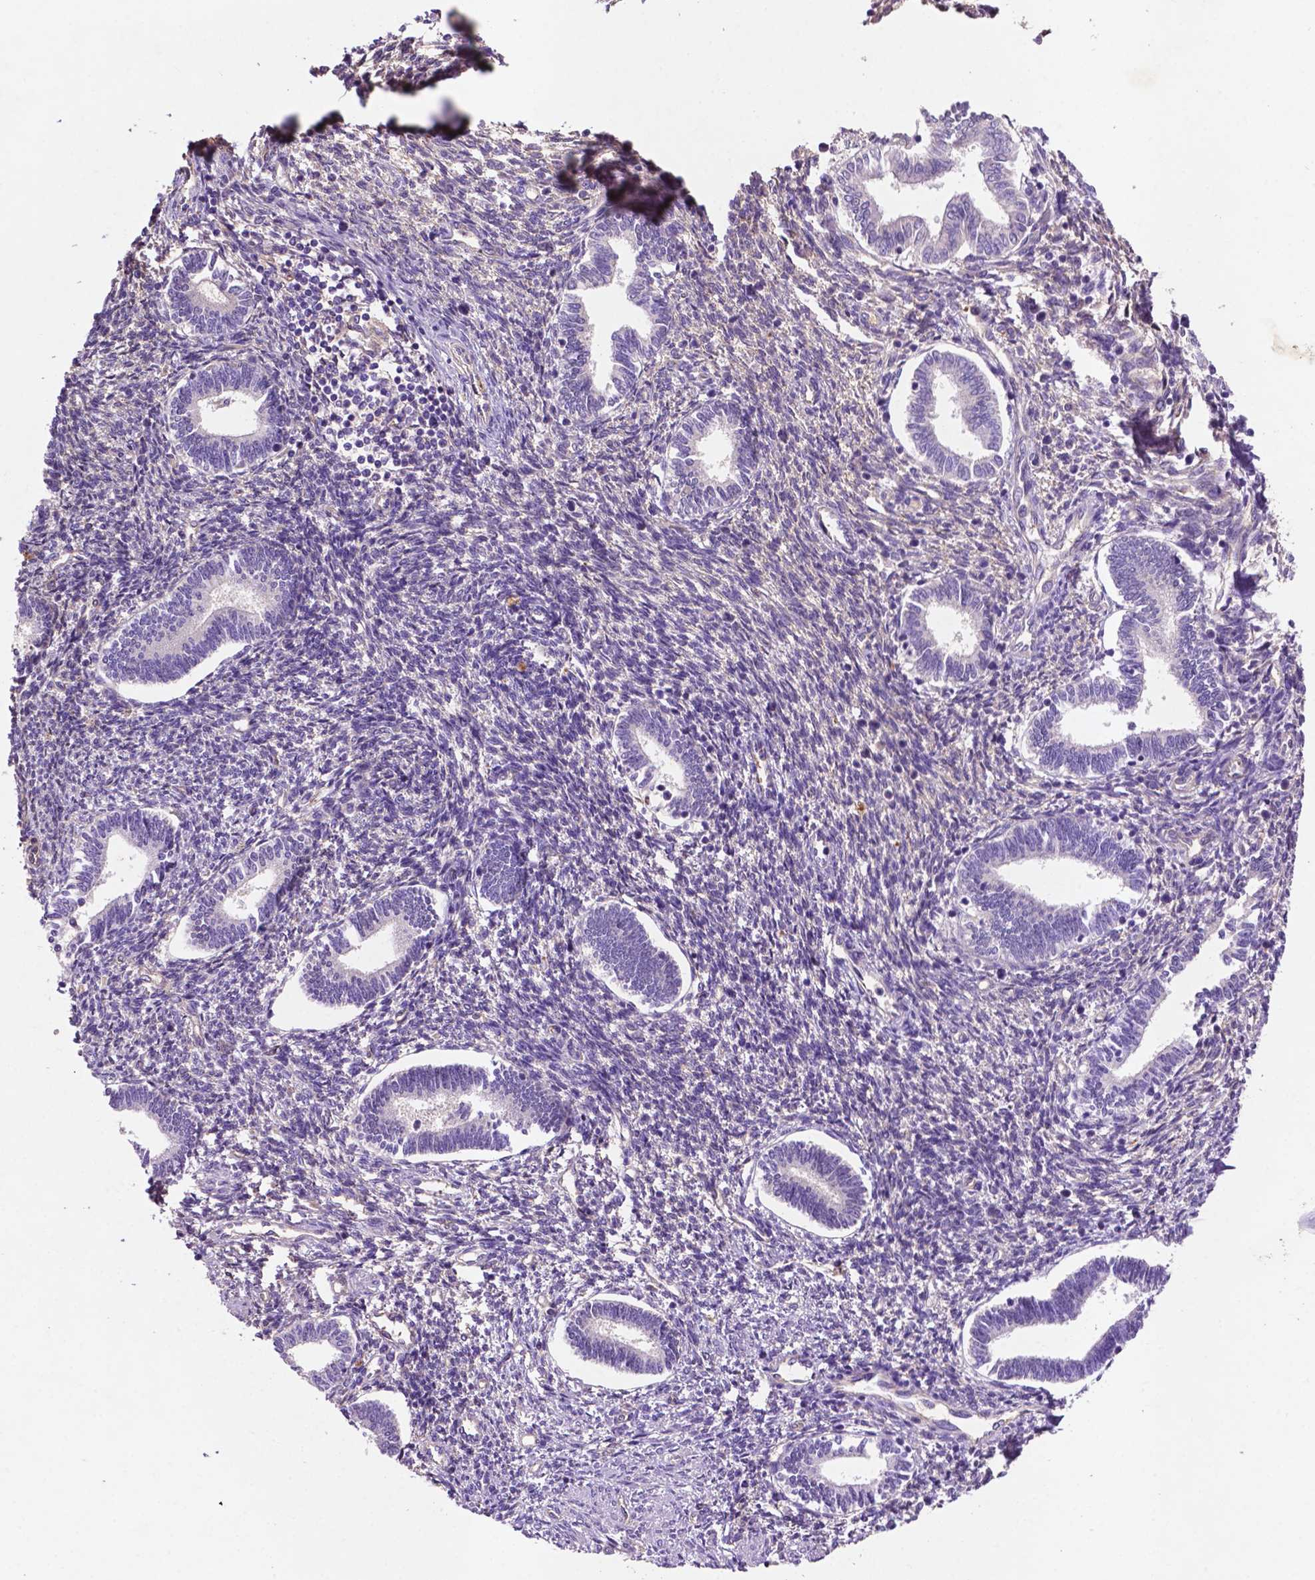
{"staining": {"intensity": "negative", "quantity": "none", "location": "none"}, "tissue": "endometrium", "cell_type": "Cells in endometrial stroma", "image_type": "normal", "snomed": [{"axis": "morphology", "description": "Normal tissue, NOS"}, {"axis": "topography", "description": "Endometrium"}], "caption": "An image of endometrium stained for a protein shows no brown staining in cells in endometrial stroma.", "gene": "GDPD5", "patient": {"sex": "female", "age": 42}}